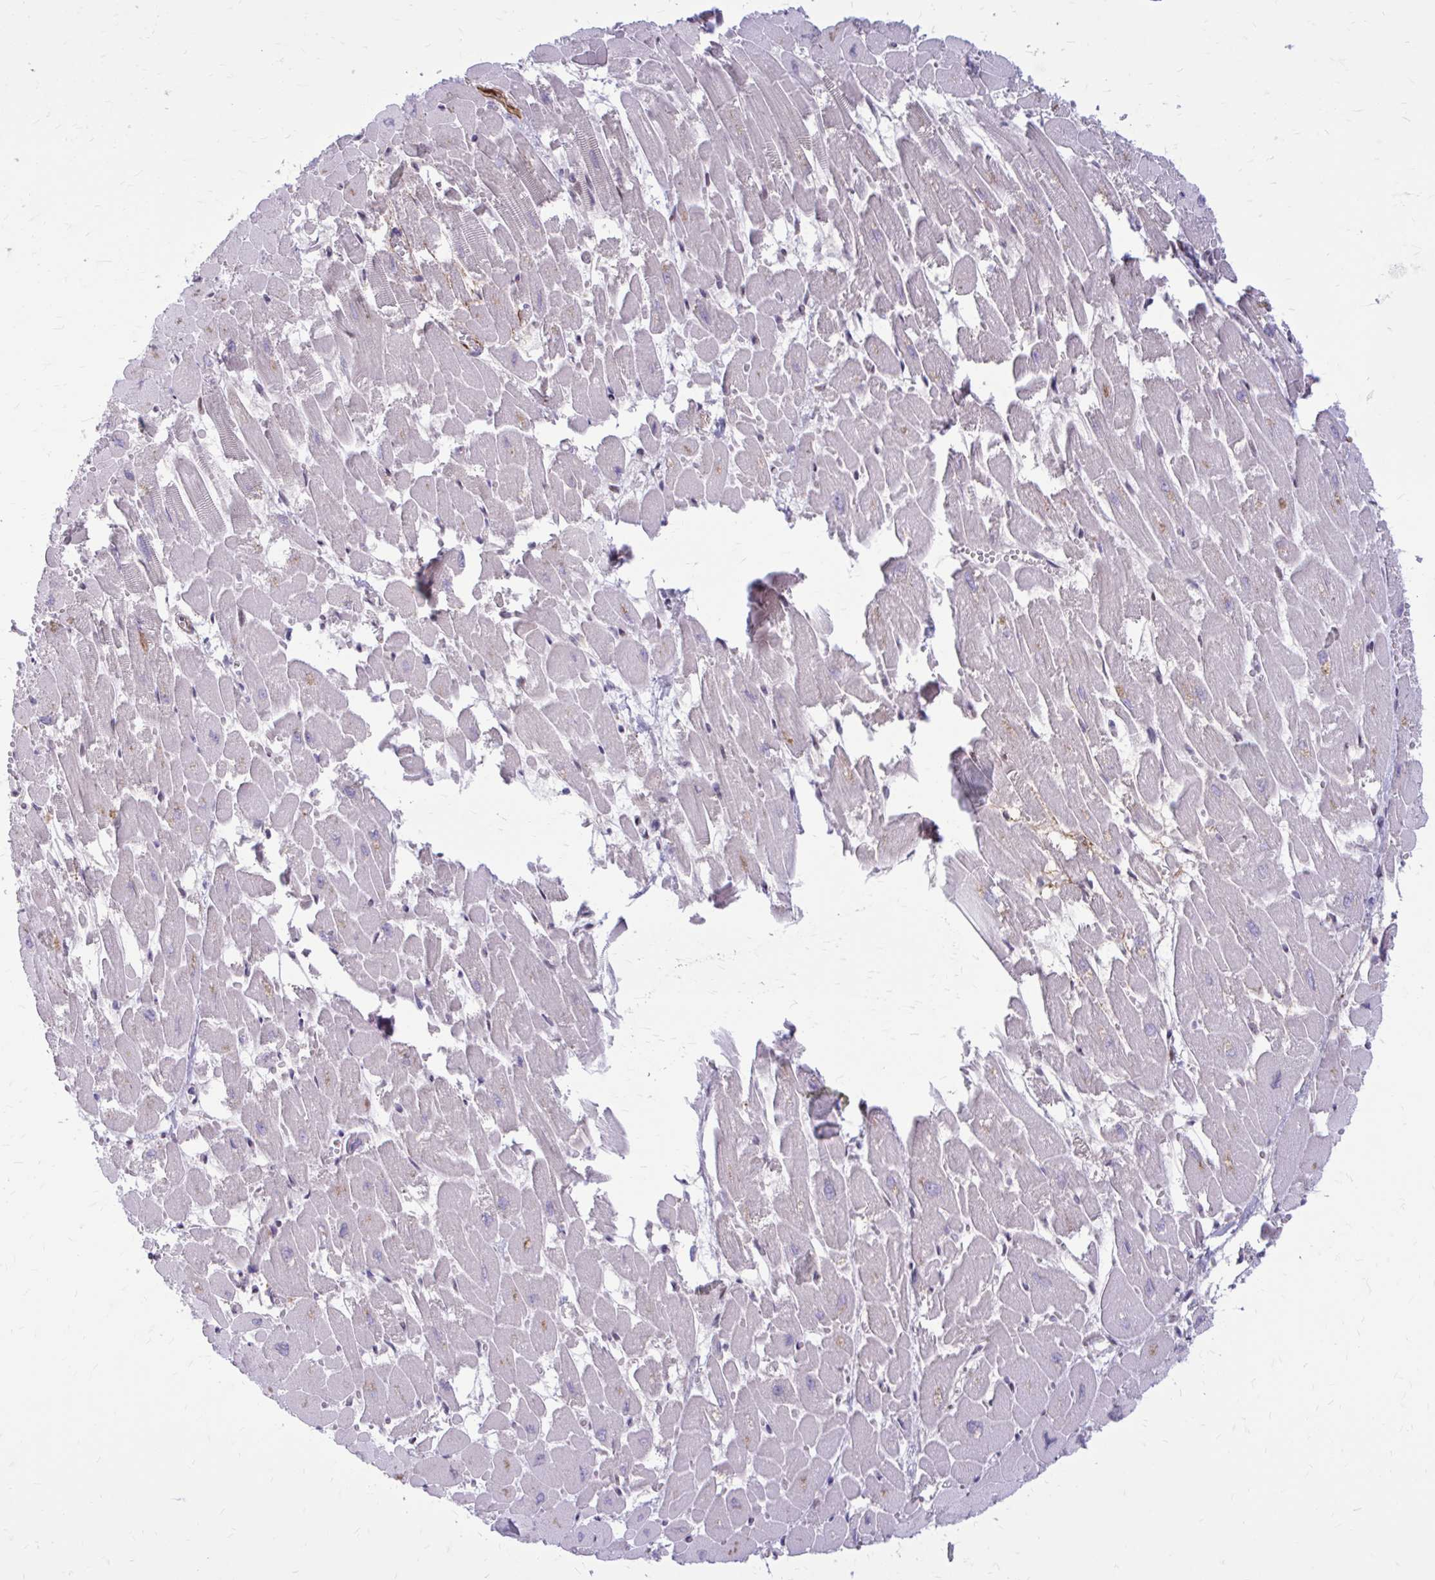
{"staining": {"intensity": "strong", "quantity": "25%-75%", "location": "nuclear"}, "tissue": "heart muscle", "cell_type": "Cardiomyocytes", "image_type": "normal", "snomed": [{"axis": "morphology", "description": "Normal tissue, NOS"}, {"axis": "topography", "description": "Heart"}], "caption": "A photomicrograph of human heart muscle stained for a protein demonstrates strong nuclear brown staining in cardiomyocytes.", "gene": "PSME4", "patient": {"sex": "female", "age": 52}}